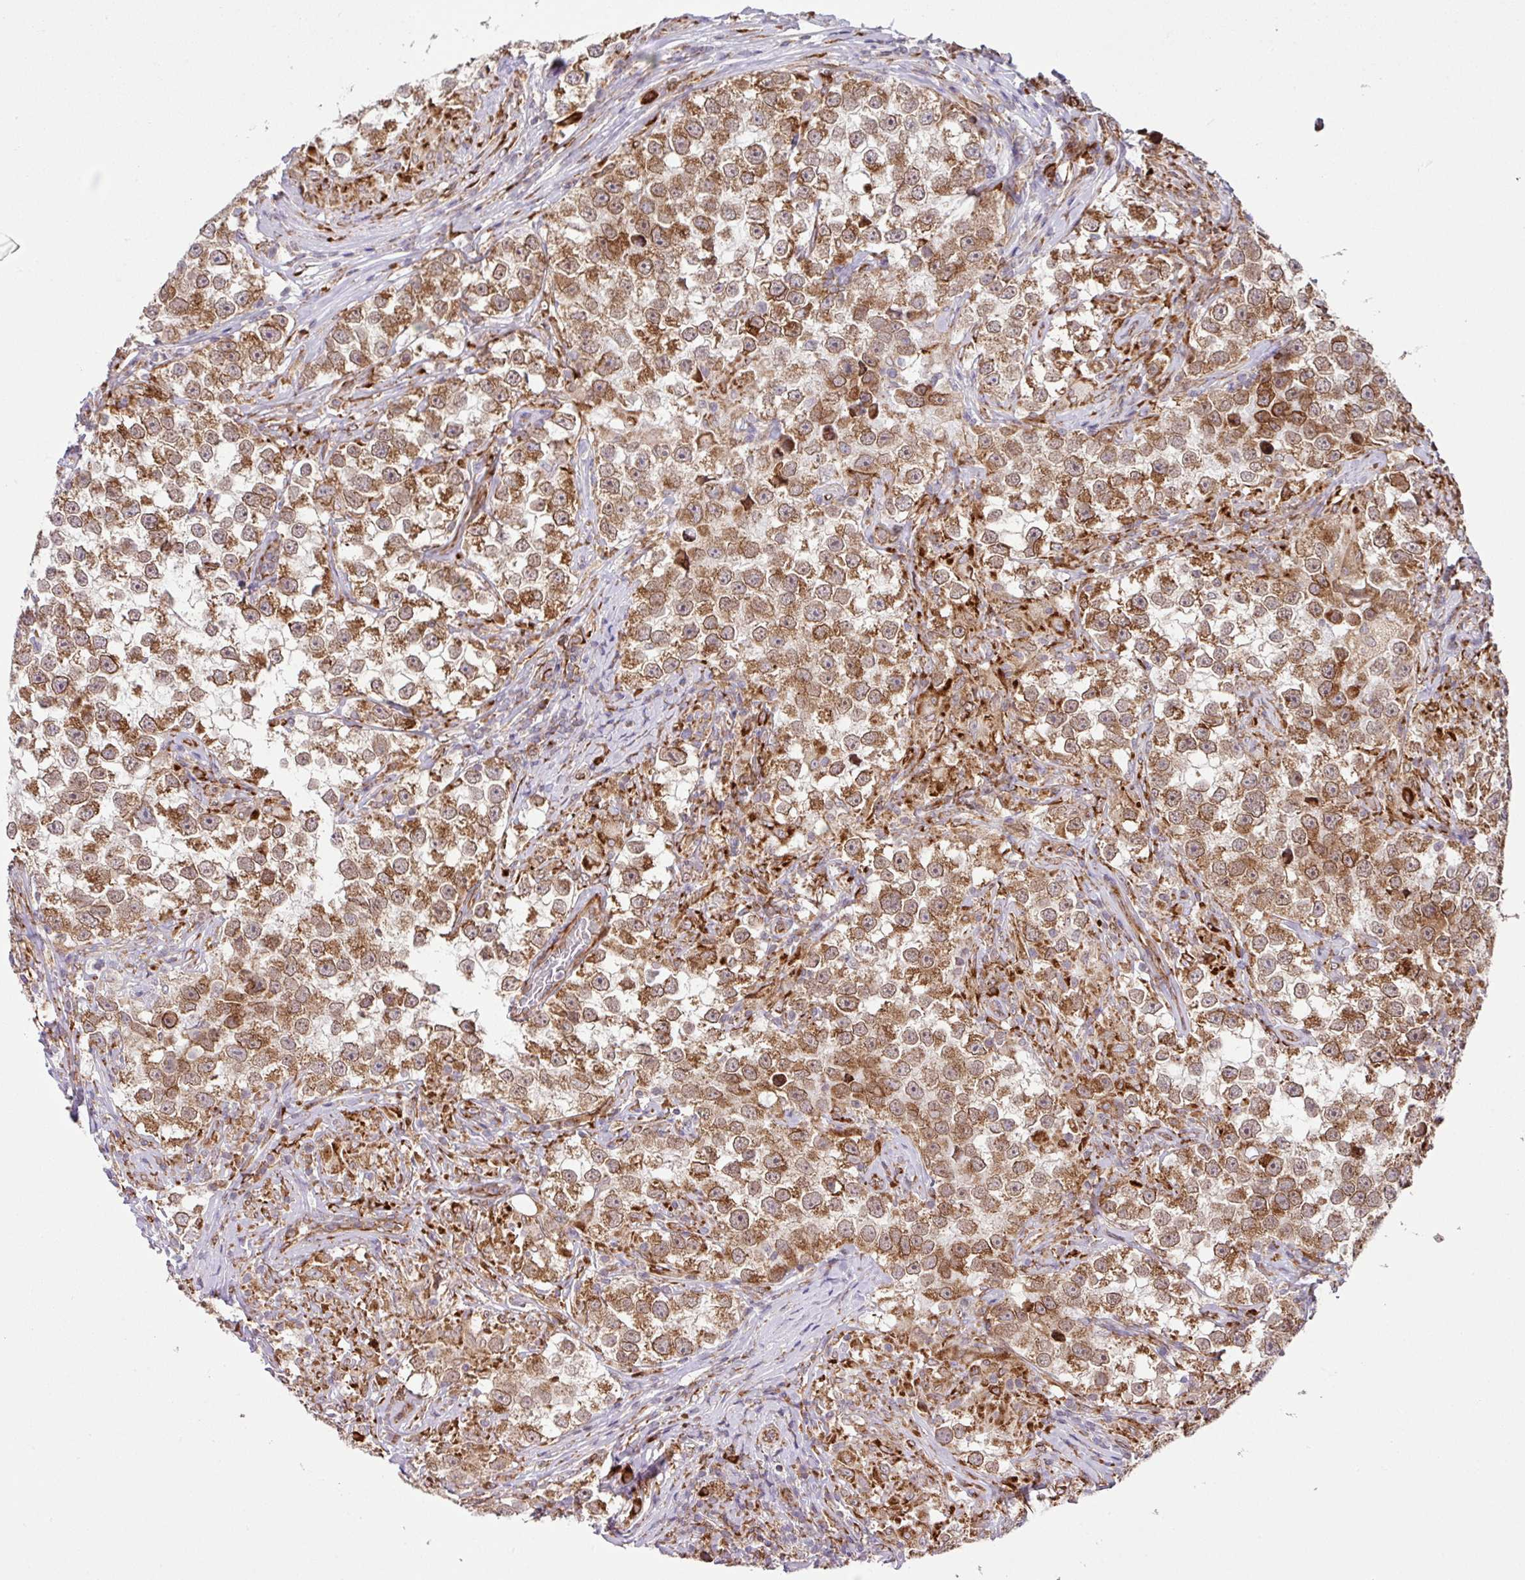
{"staining": {"intensity": "moderate", "quantity": ">75%", "location": "cytoplasmic/membranous"}, "tissue": "testis cancer", "cell_type": "Tumor cells", "image_type": "cancer", "snomed": [{"axis": "morphology", "description": "Seminoma, NOS"}, {"axis": "topography", "description": "Testis"}], "caption": "Human testis cancer stained with a protein marker demonstrates moderate staining in tumor cells.", "gene": "SLC39A7", "patient": {"sex": "male", "age": 46}}